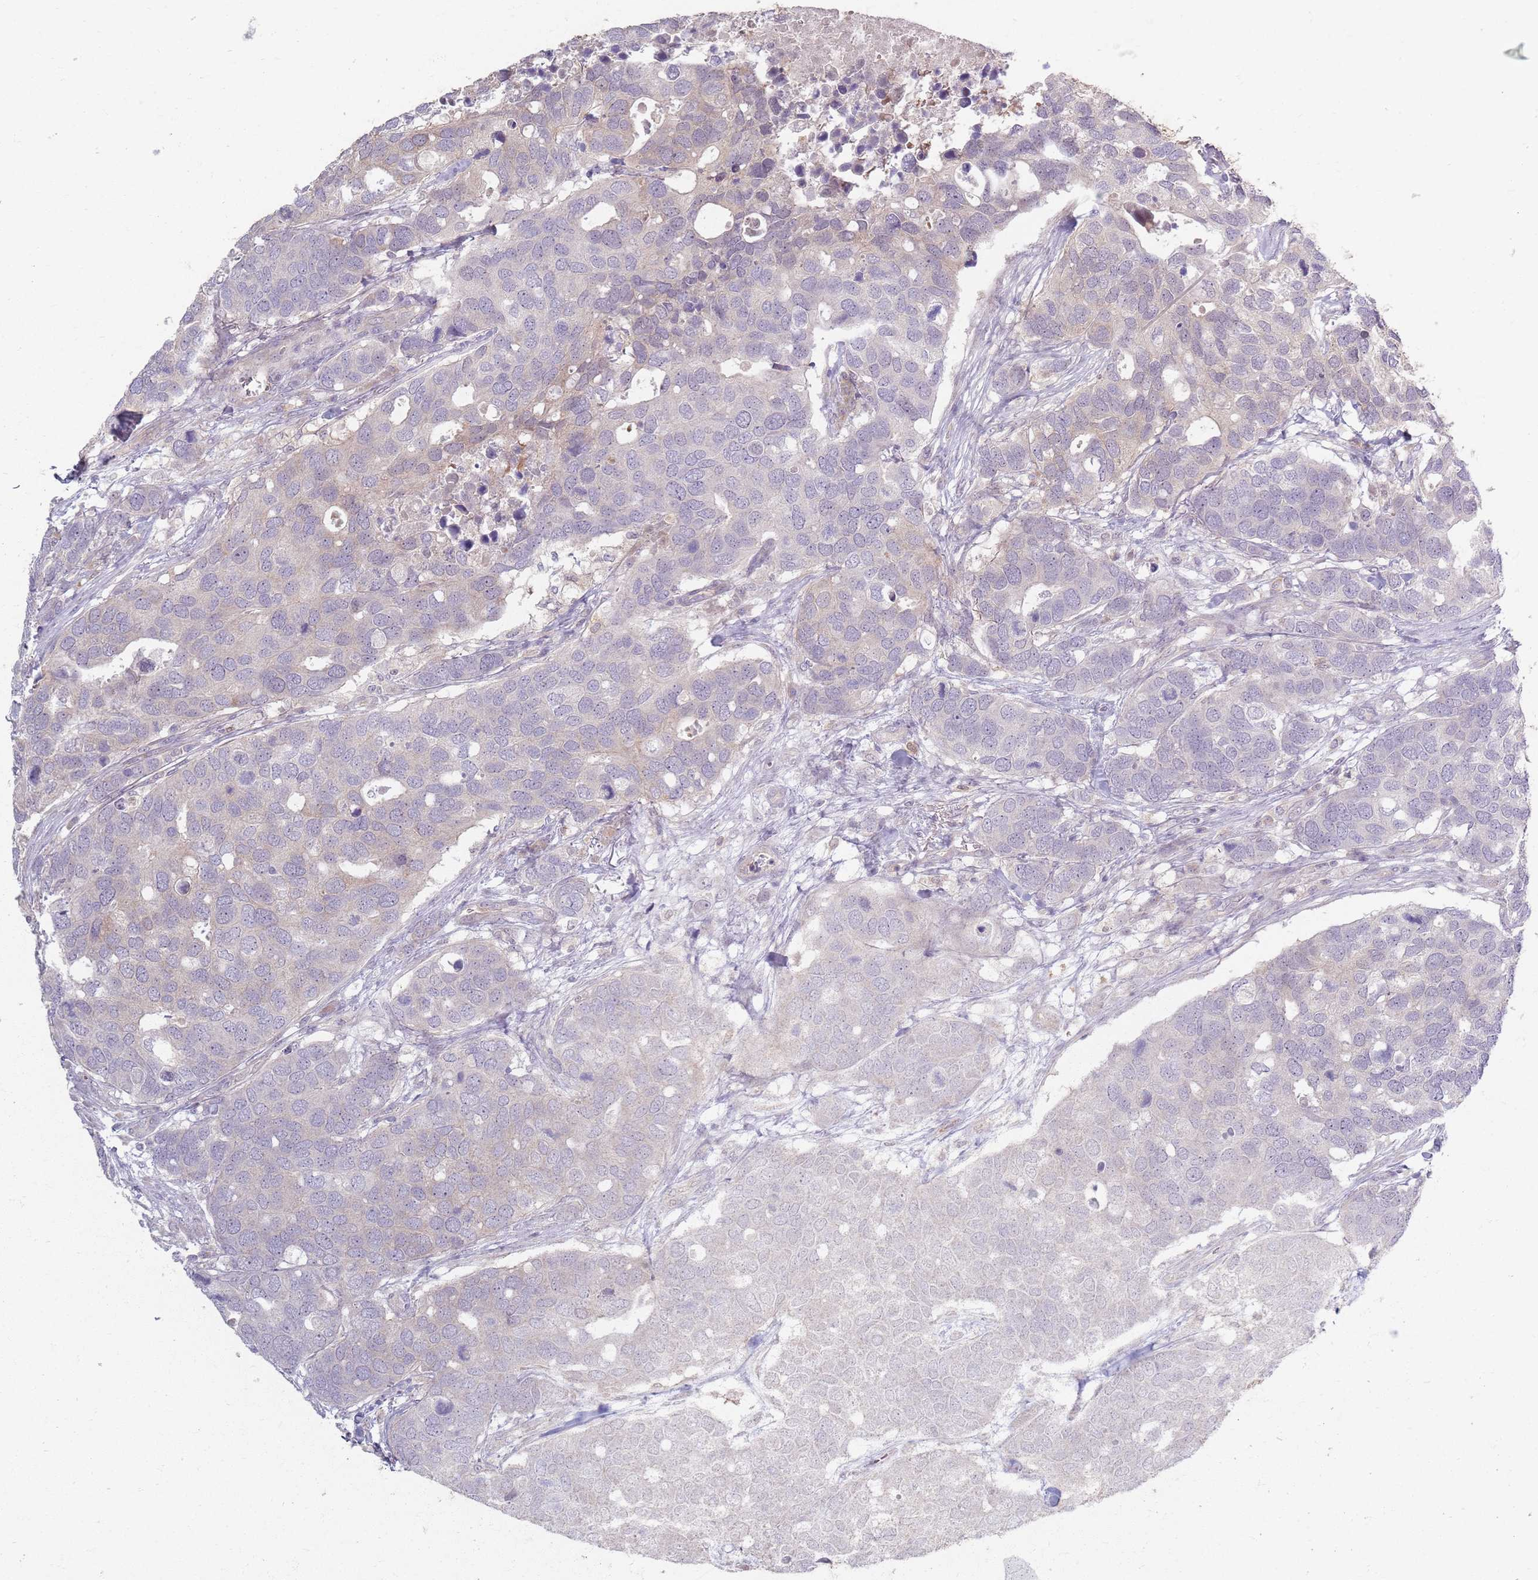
{"staining": {"intensity": "negative", "quantity": "none", "location": "none"}, "tissue": "breast cancer", "cell_type": "Tumor cells", "image_type": "cancer", "snomed": [{"axis": "morphology", "description": "Duct carcinoma"}, {"axis": "topography", "description": "Breast"}], "caption": "The image shows no staining of tumor cells in breast cancer (intraductal carcinoma).", "gene": "ZDHHC2", "patient": {"sex": "female", "age": 83}}